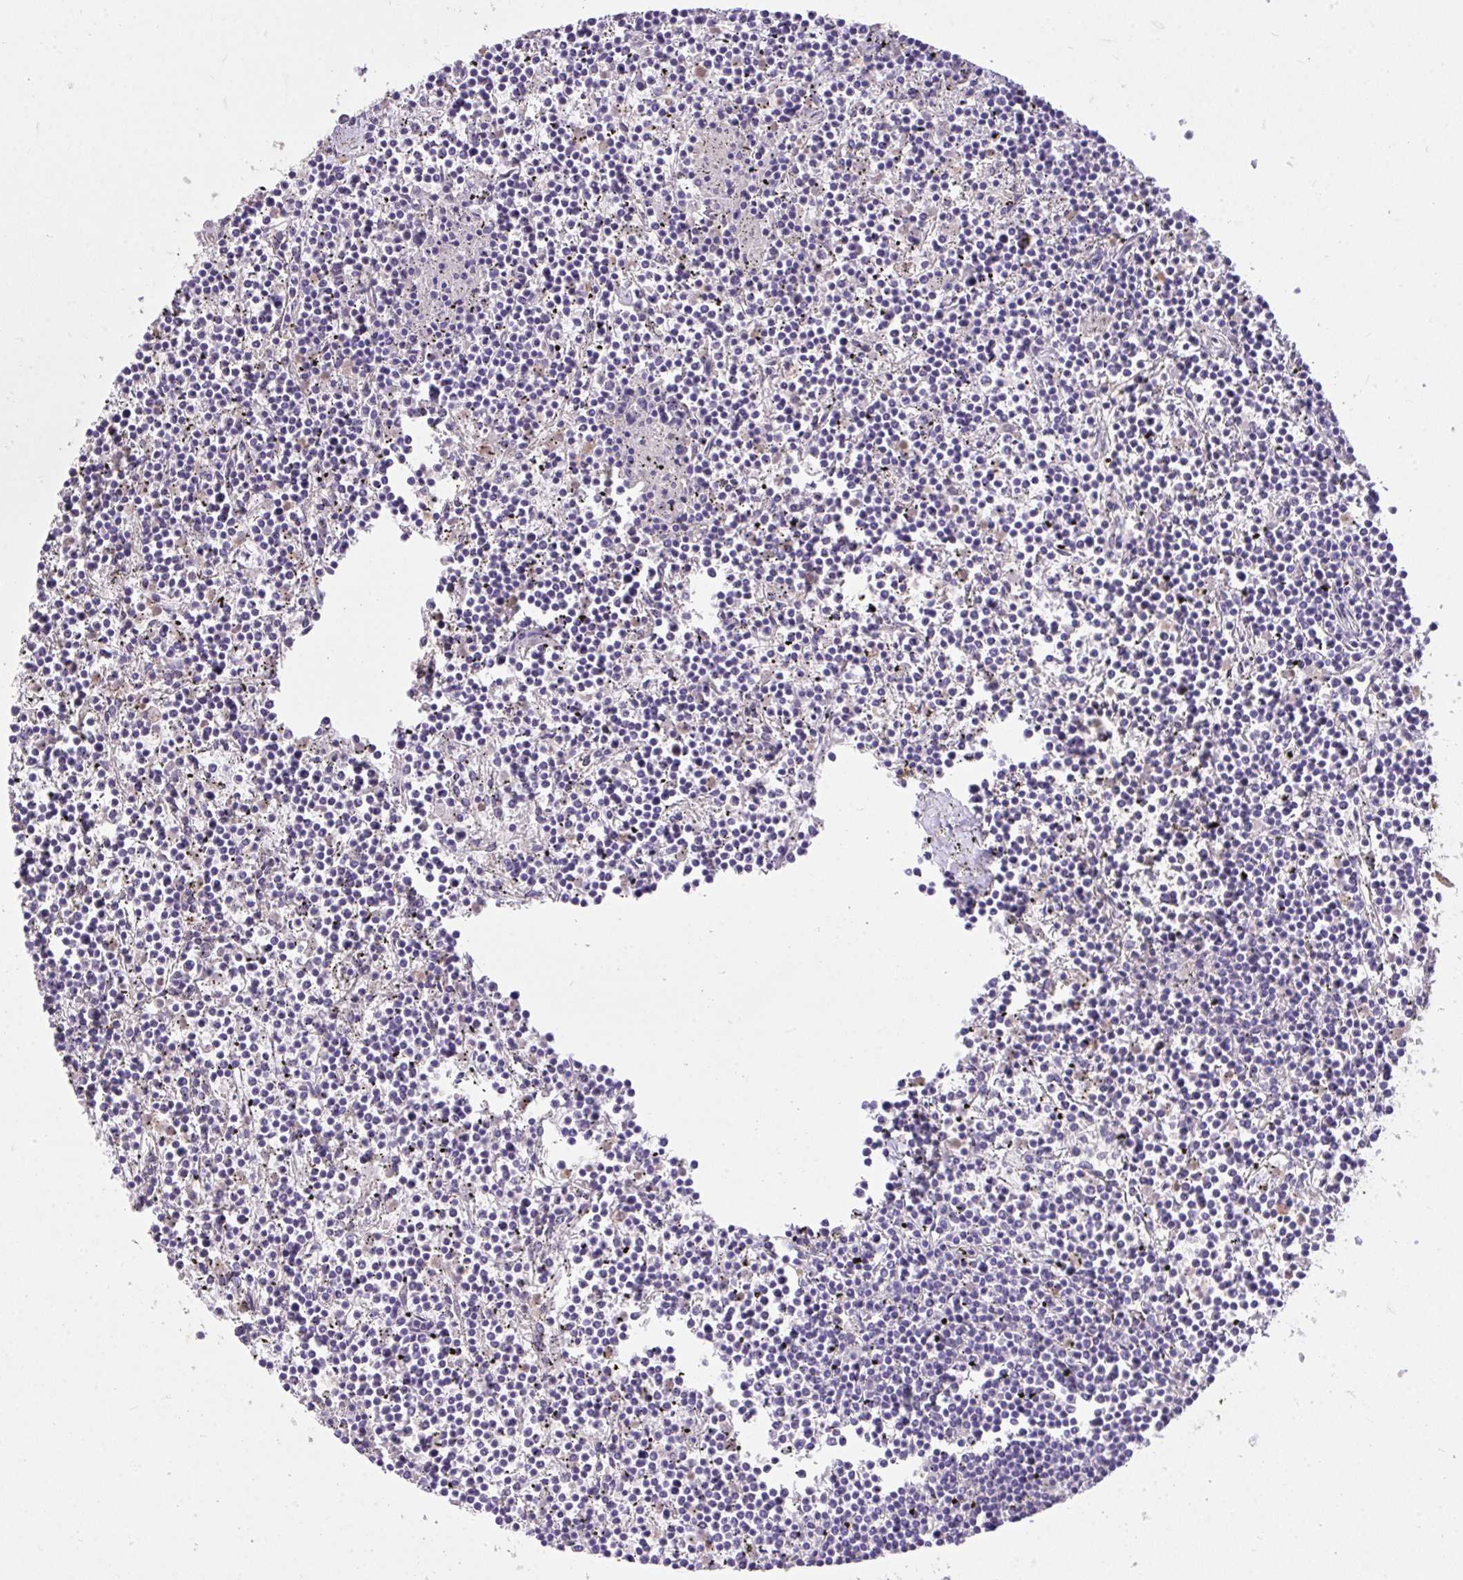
{"staining": {"intensity": "negative", "quantity": "none", "location": "none"}, "tissue": "lymphoma", "cell_type": "Tumor cells", "image_type": "cancer", "snomed": [{"axis": "morphology", "description": "Malignant lymphoma, non-Hodgkin's type, Low grade"}, {"axis": "topography", "description": "Spleen"}], "caption": "Lymphoma stained for a protein using IHC exhibits no staining tumor cells.", "gene": "MPC2", "patient": {"sex": "female", "age": 19}}